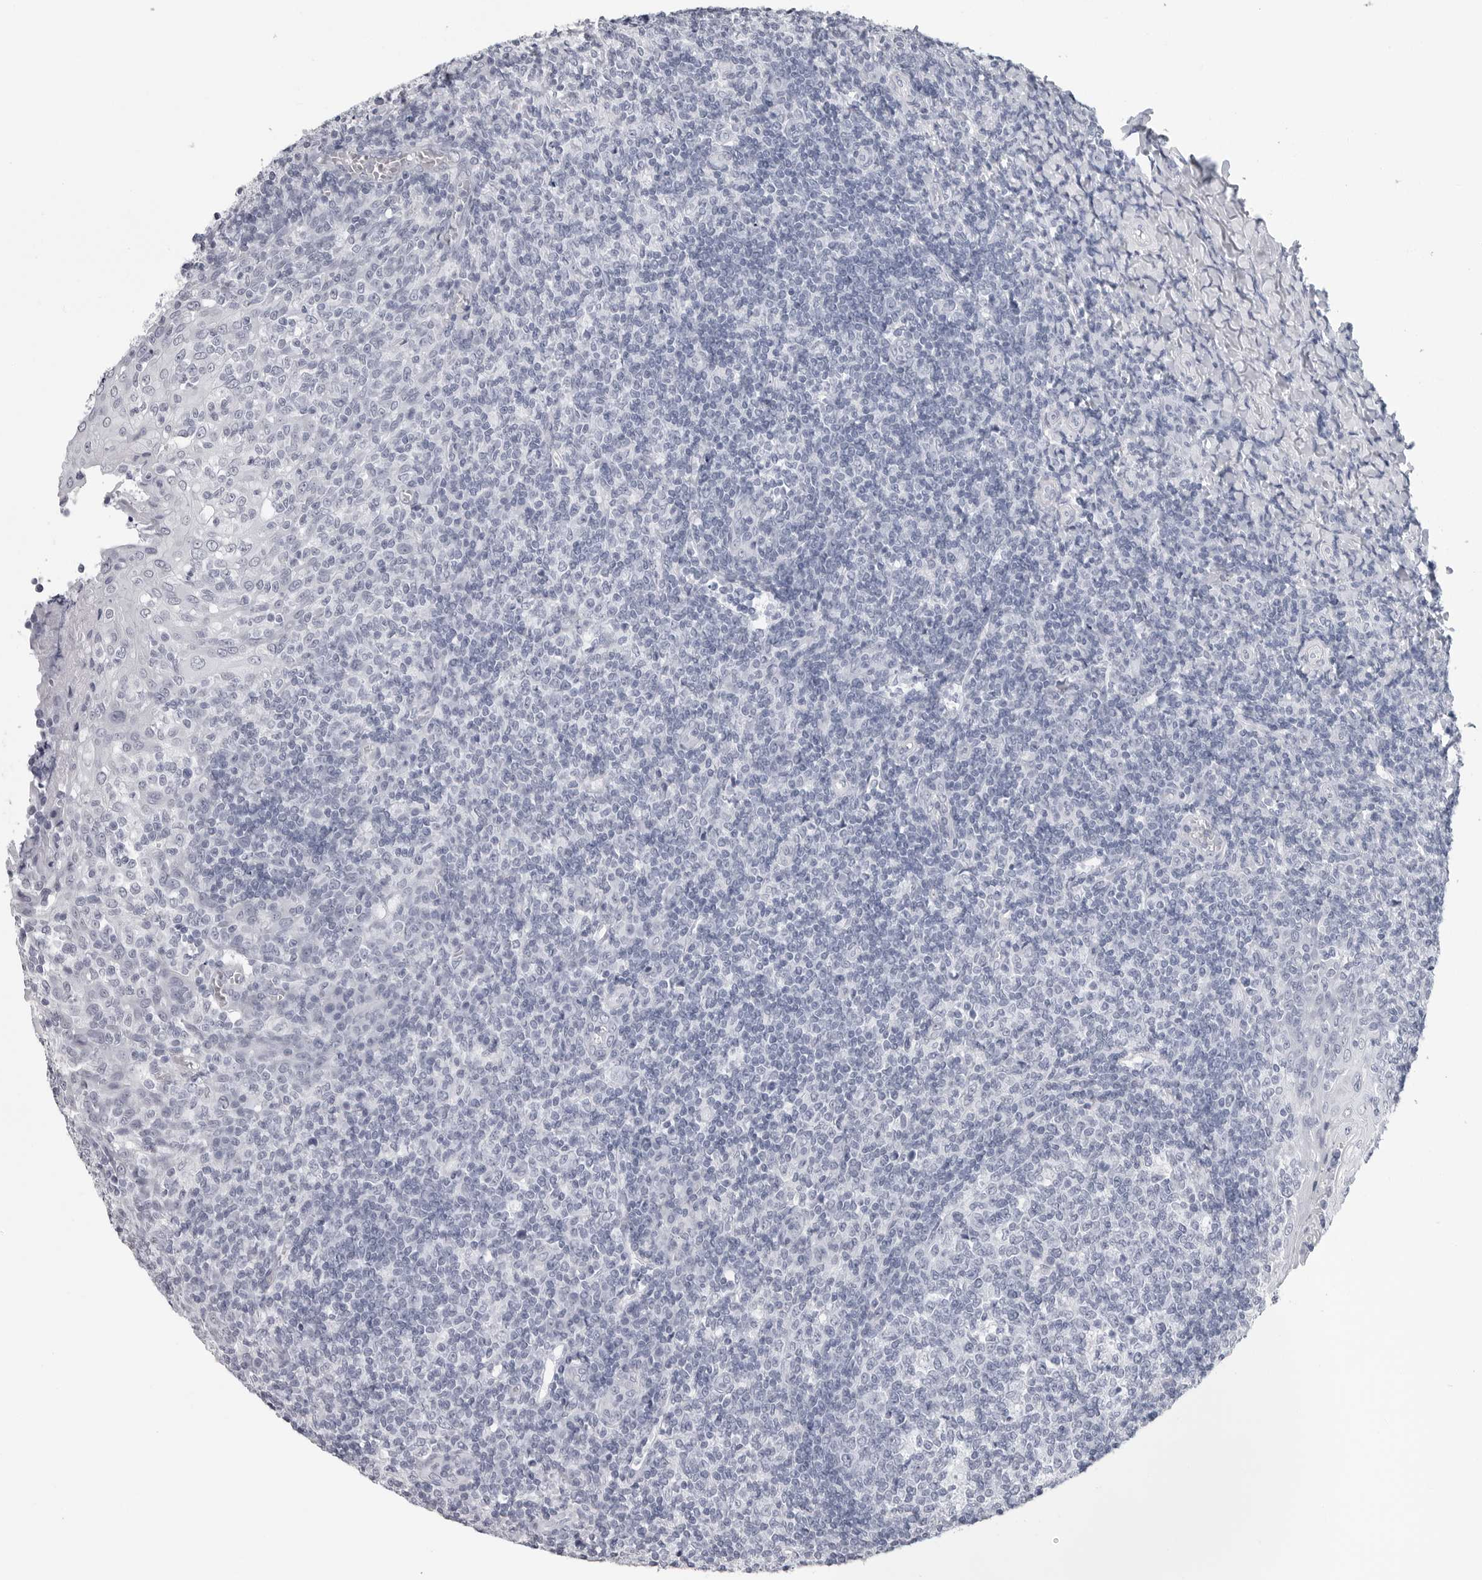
{"staining": {"intensity": "negative", "quantity": "none", "location": "none"}, "tissue": "tonsil", "cell_type": "Germinal center cells", "image_type": "normal", "snomed": [{"axis": "morphology", "description": "Normal tissue, NOS"}, {"axis": "topography", "description": "Tonsil"}], "caption": "IHC of unremarkable human tonsil exhibits no positivity in germinal center cells.", "gene": "CSH1", "patient": {"sex": "female", "age": 19}}